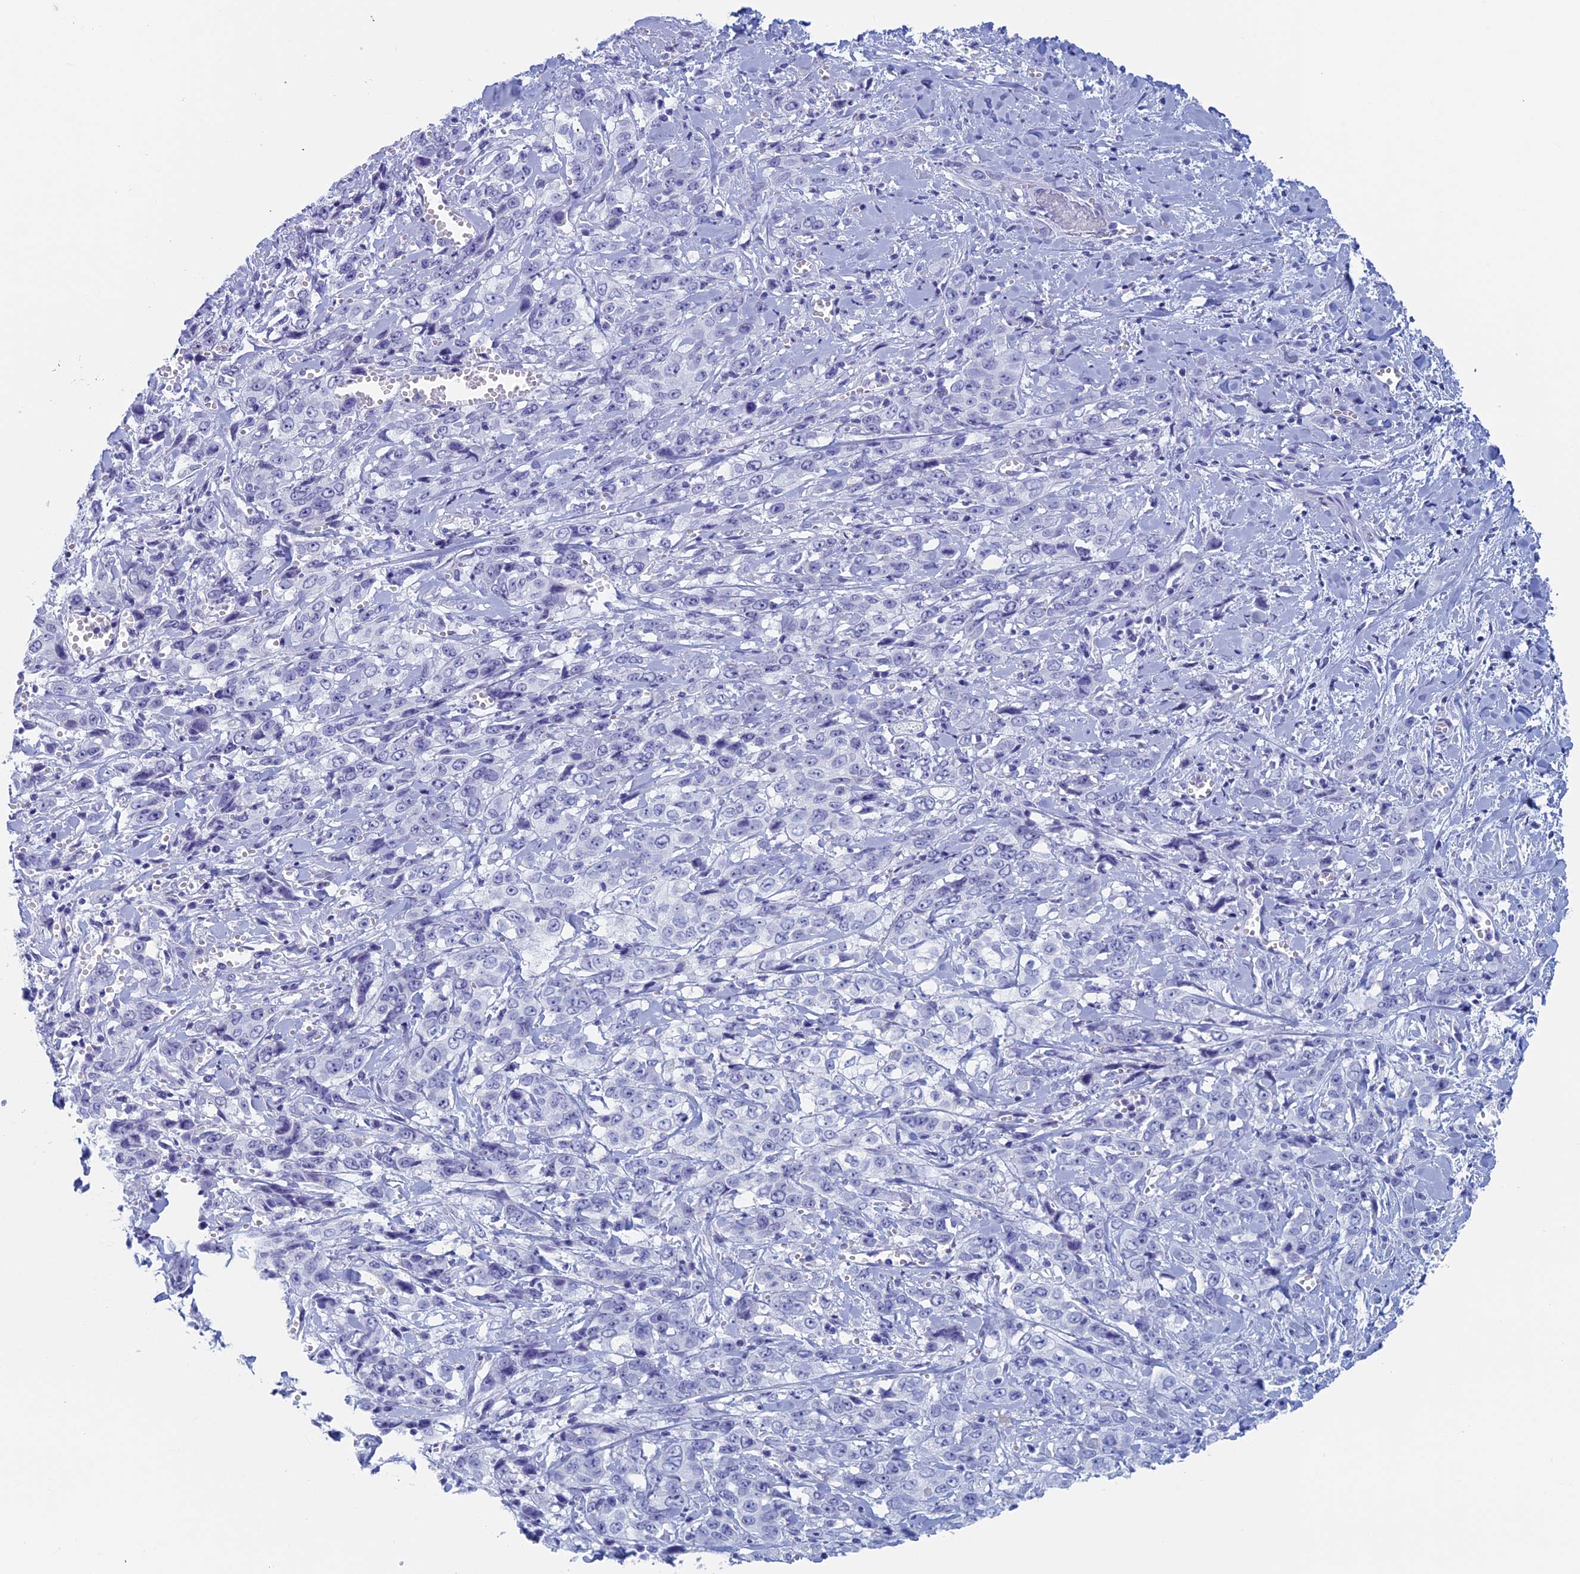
{"staining": {"intensity": "negative", "quantity": "none", "location": "none"}, "tissue": "stomach cancer", "cell_type": "Tumor cells", "image_type": "cancer", "snomed": [{"axis": "morphology", "description": "Adenocarcinoma, NOS"}, {"axis": "topography", "description": "Stomach, upper"}], "caption": "IHC histopathology image of human adenocarcinoma (stomach) stained for a protein (brown), which displays no positivity in tumor cells.", "gene": "MAGEB6", "patient": {"sex": "male", "age": 62}}